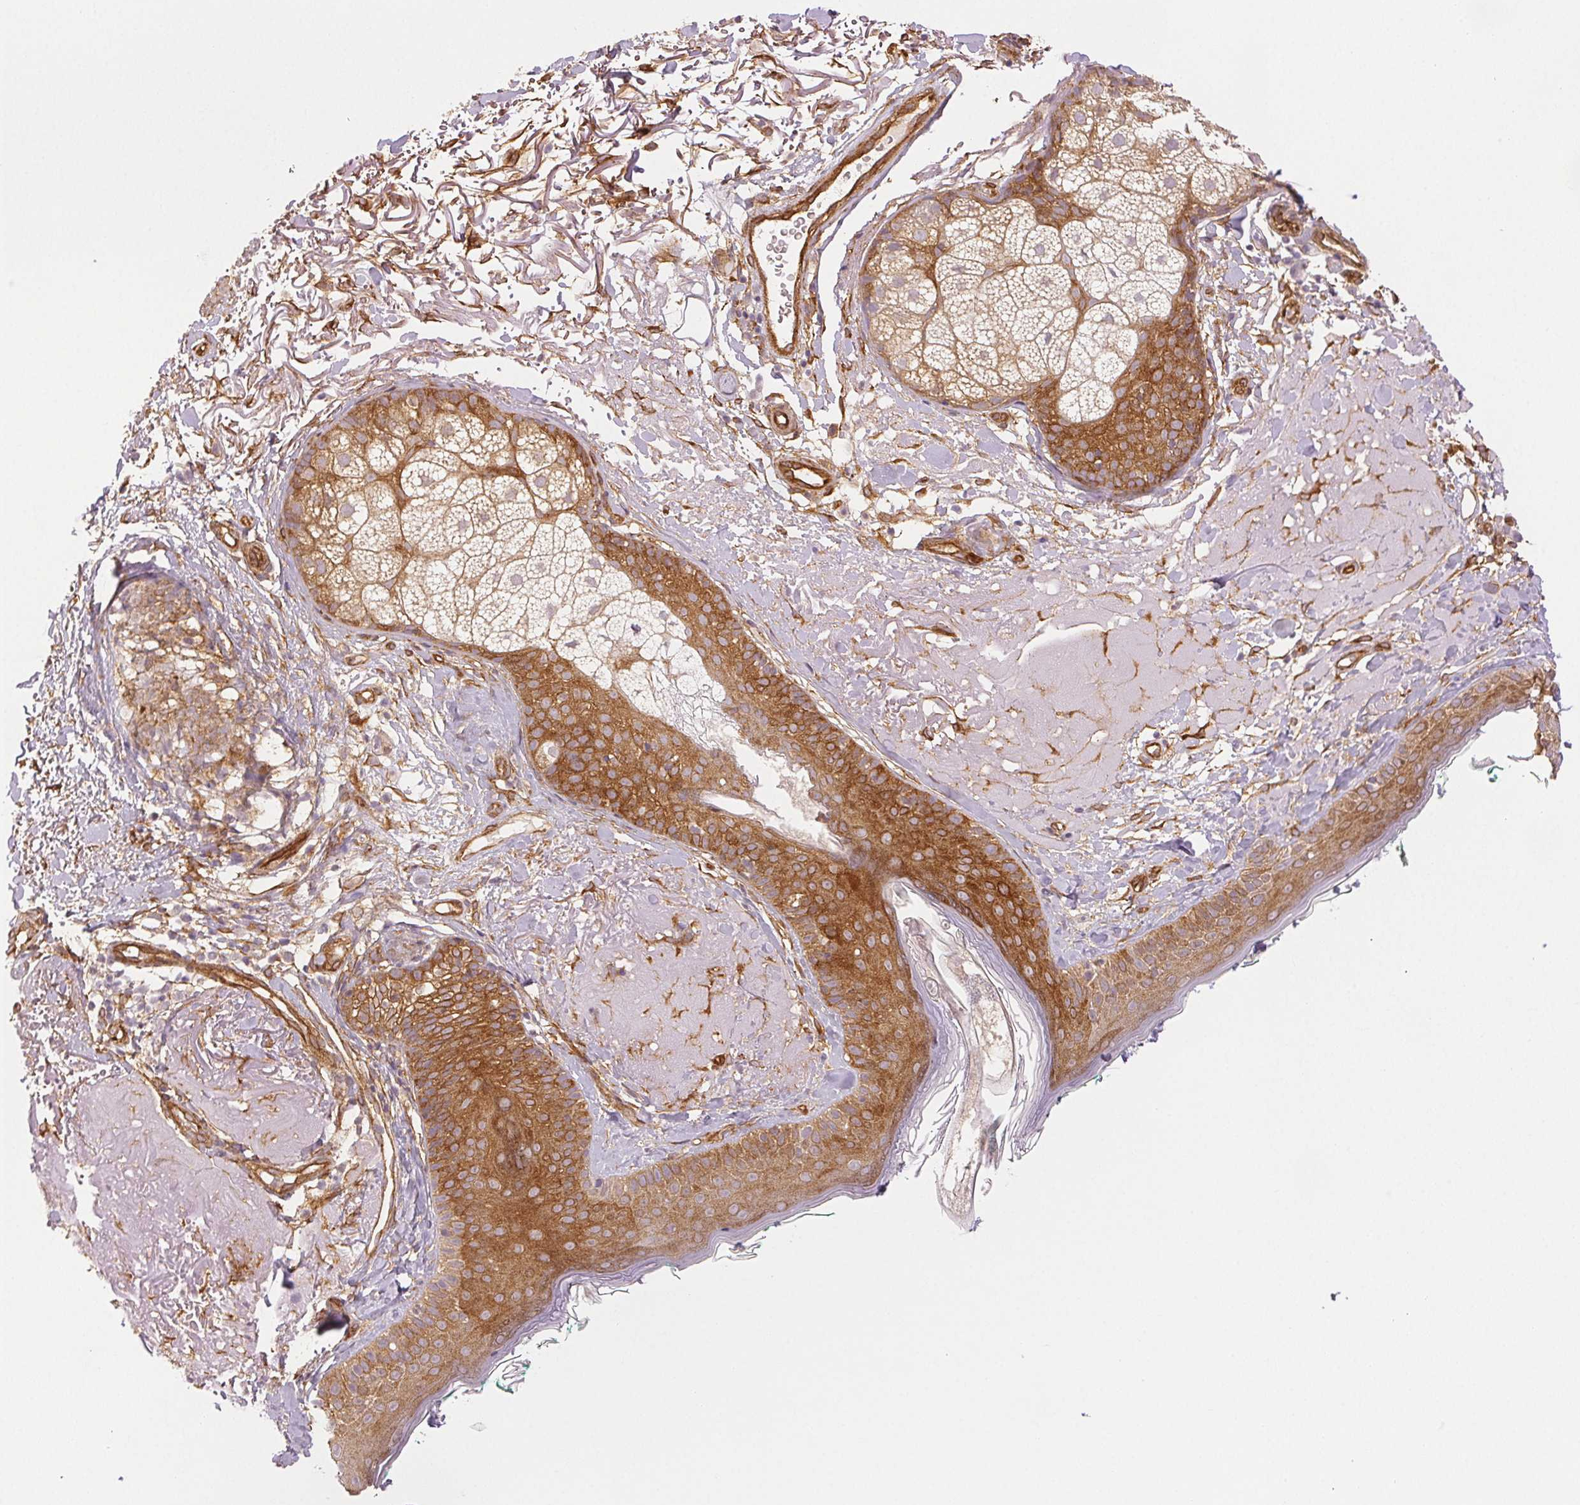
{"staining": {"intensity": "moderate", "quantity": ">75%", "location": "cytoplasmic/membranous"}, "tissue": "skin", "cell_type": "Fibroblasts", "image_type": "normal", "snomed": [{"axis": "morphology", "description": "Normal tissue, NOS"}, {"axis": "topography", "description": "Skin"}], "caption": "Protein expression analysis of unremarkable skin exhibits moderate cytoplasmic/membranous staining in about >75% of fibroblasts. The staining was performed using DAB (3,3'-diaminobenzidine) to visualize the protein expression in brown, while the nuclei were stained in blue with hematoxylin (Magnification: 20x).", "gene": "DIAPH2", "patient": {"sex": "male", "age": 73}}